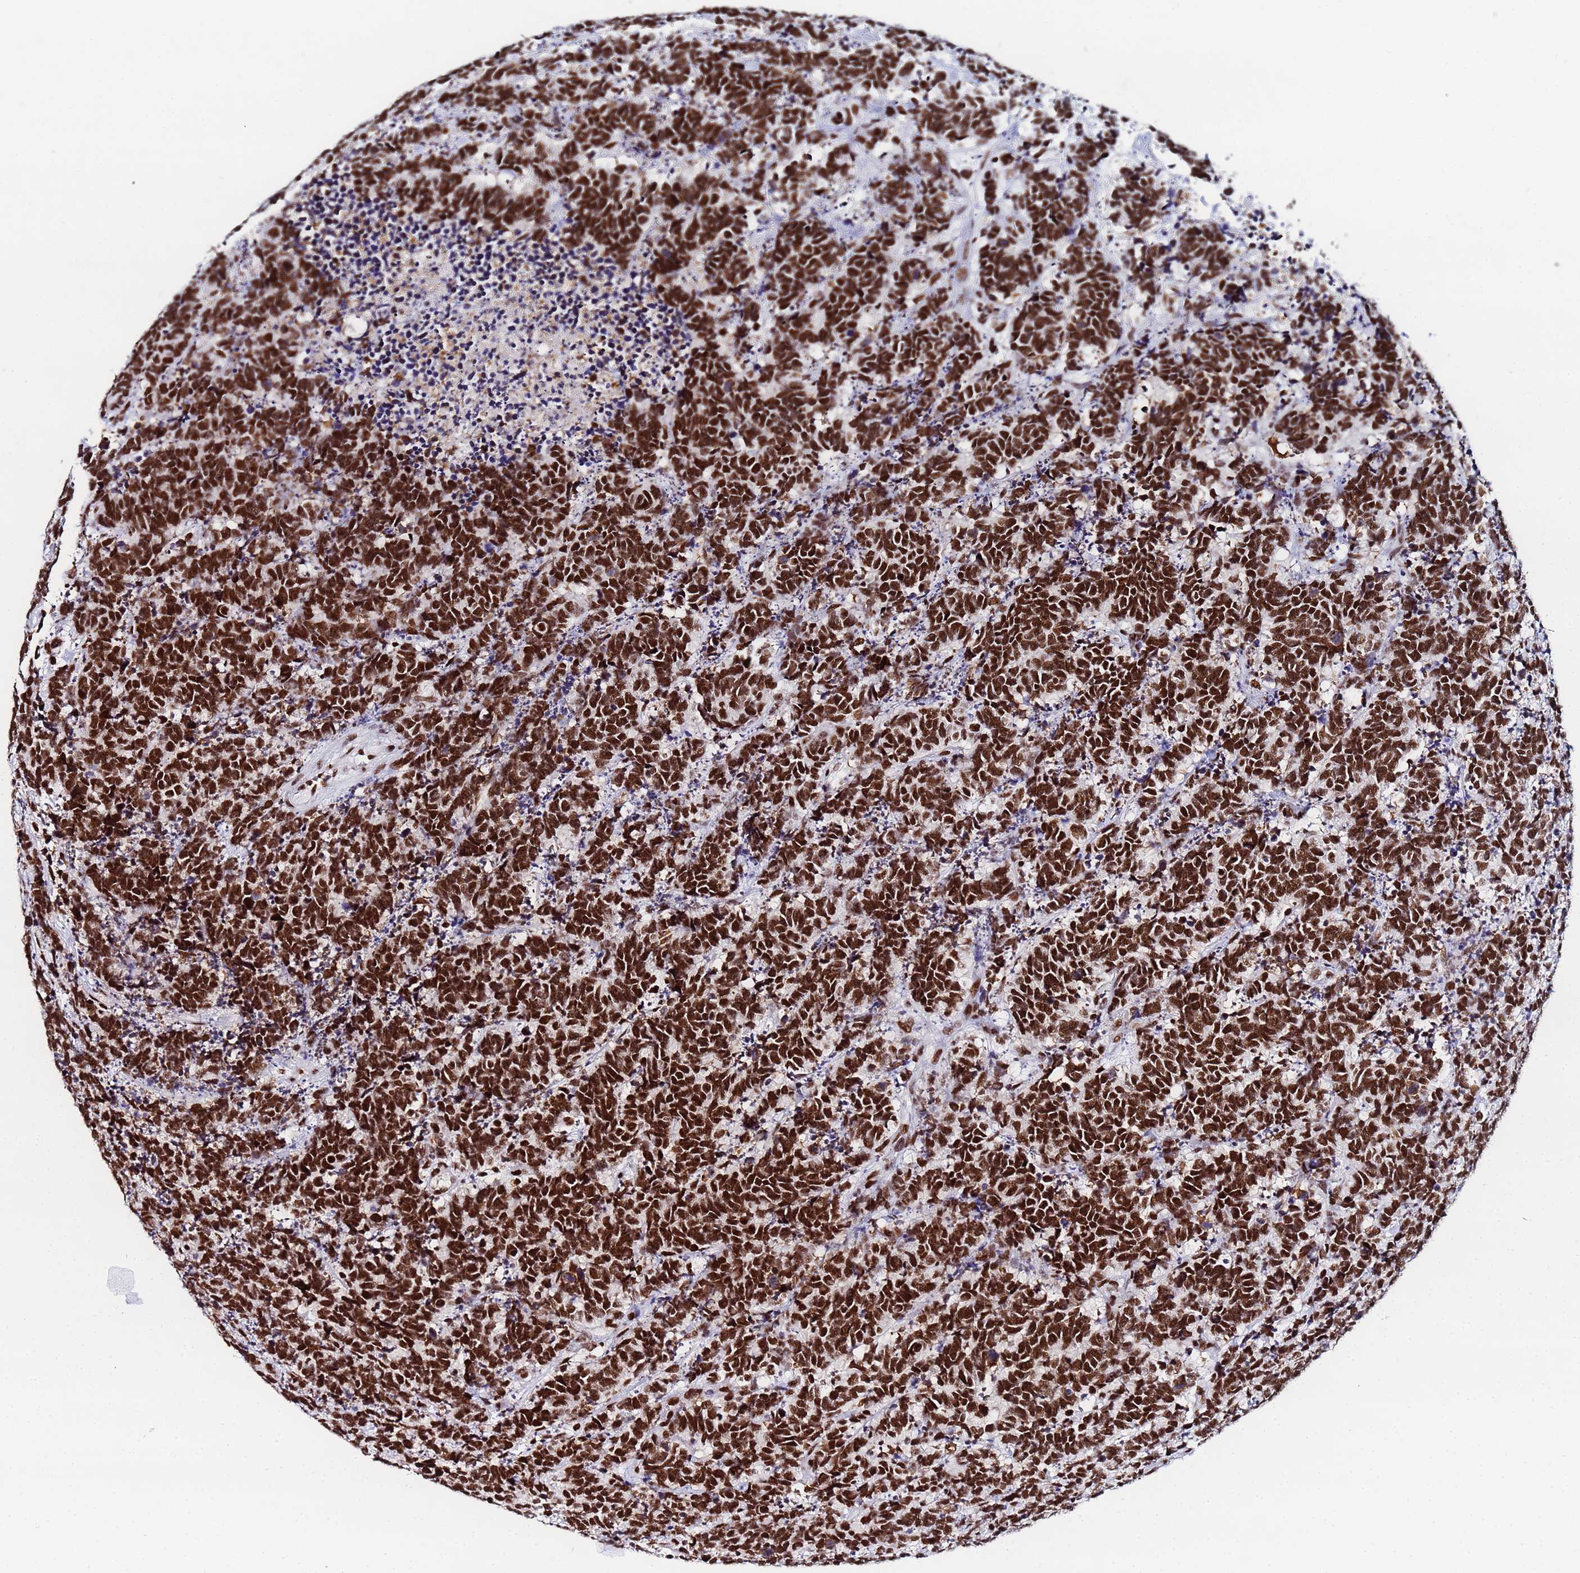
{"staining": {"intensity": "strong", "quantity": ">75%", "location": "nuclear"}, "tissue": "carcinoid", "cell_type": "Tumor cells", "image_type": "cancer", "snomed": [{"axis": "morphology", "description": "Carcinoma, NOS"}, {"axis": "morphology", "description": "Carcinoid, malignant, NOS"}, {"axis": "topography", "description": "Urinary bladder"}], "caption": "Carcinoid stained for a protein (brown) exhibits strong nuclear positive staining in approximately >75% of tumor cells.", "gene": "SNRPA1", "patient": {"sex": "male", "age": 57}}